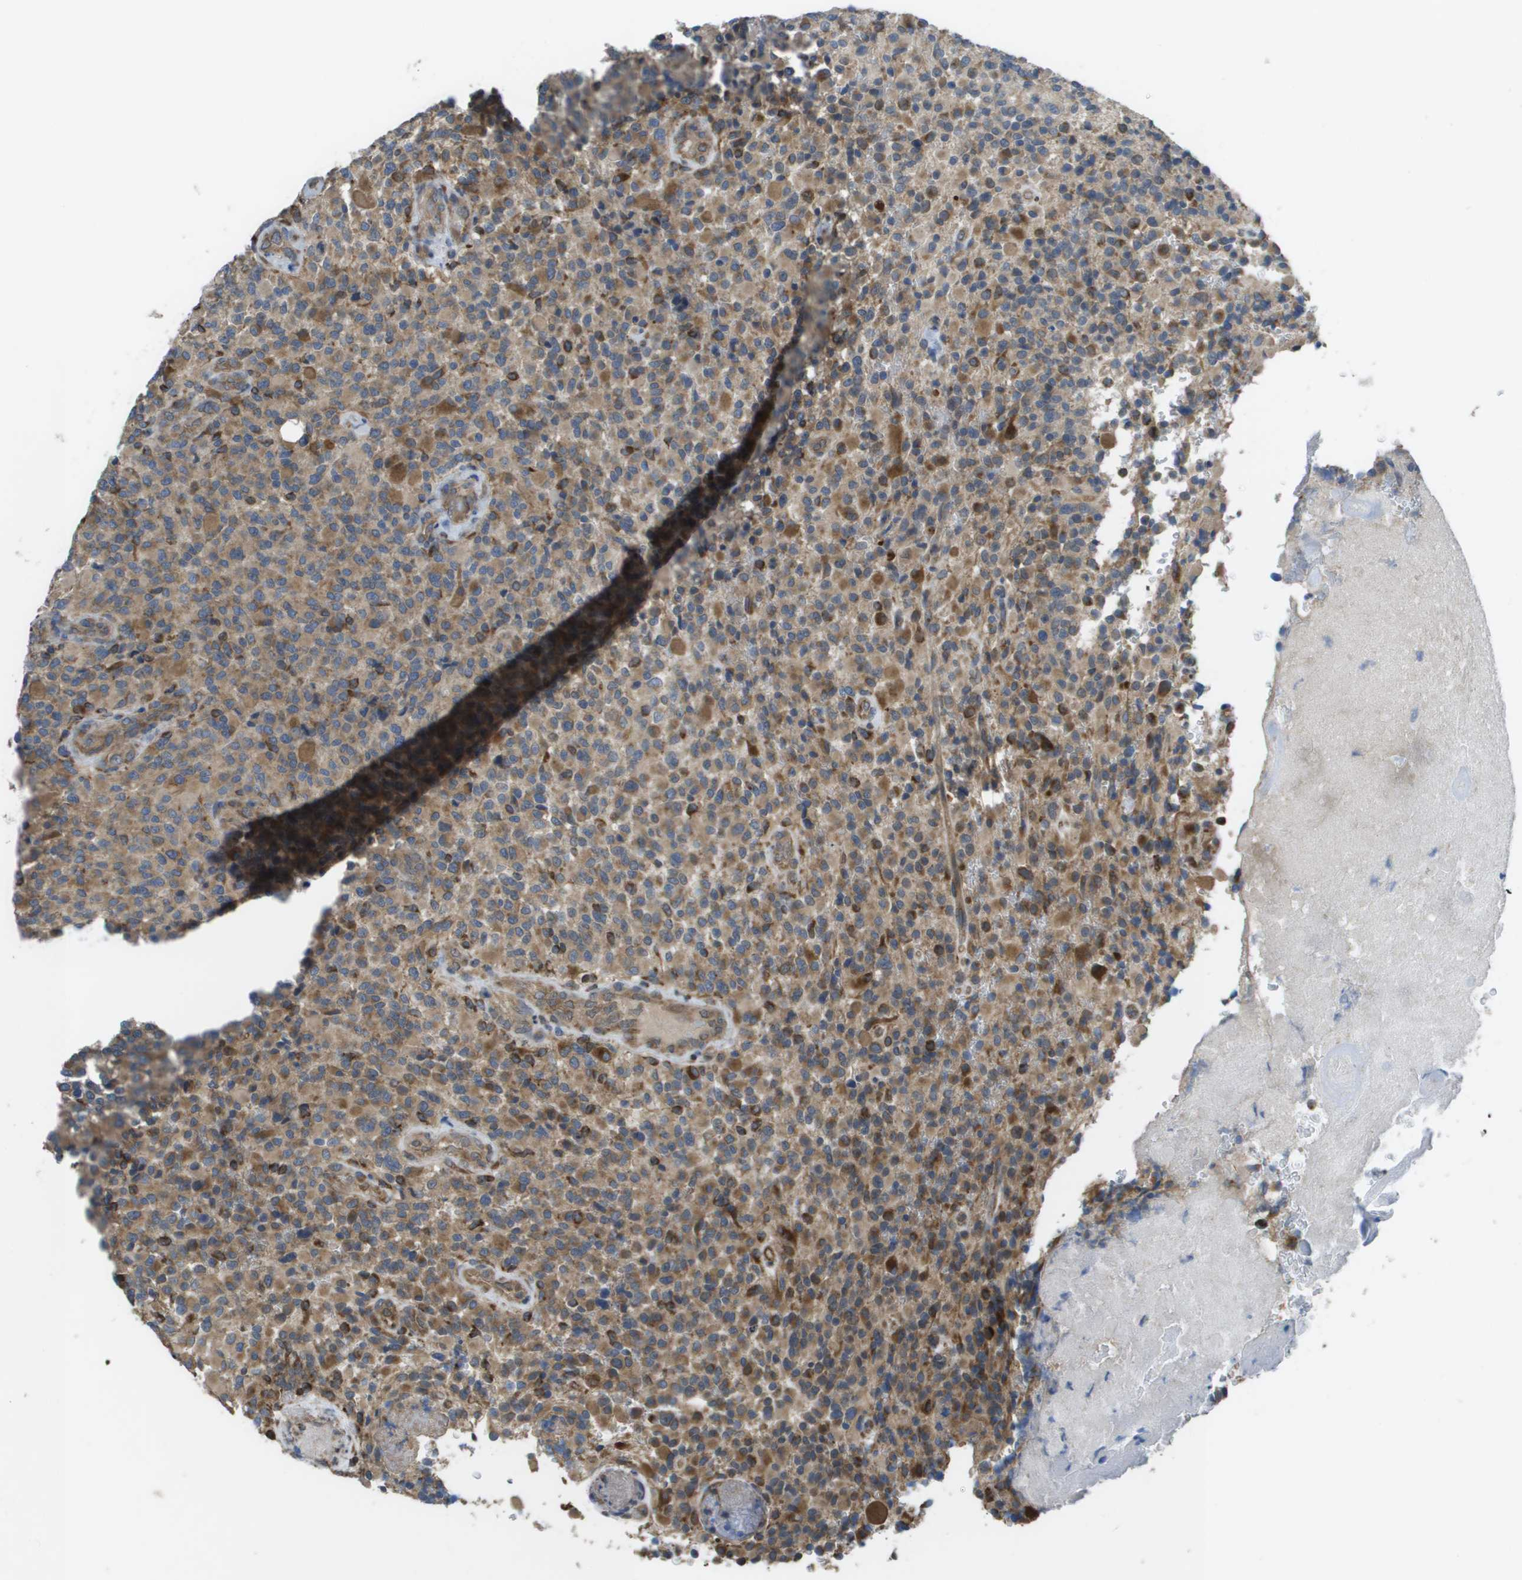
{"staining": {"intensity": "strong", "quantity": "25%-75%", "location": "cytoplasmic/membranous"}, "tissue": "glioma", "cell_type": "Tumor cells", "image_type": "cancer", "snomed": [{"axis": "morphology", "description": "Glioma, malignant, High grade"}, {"axis": "topography", "description": "Brain"}], "caption": "Malignant high-grade glioma stained for a protein displays strong cytoplasmic/membranous positivity in tumor cells. (IHC, brightfield microscopy, high magnification).", "gene": "CLCN2", "patient": {"sex": "male", "age": 71}}